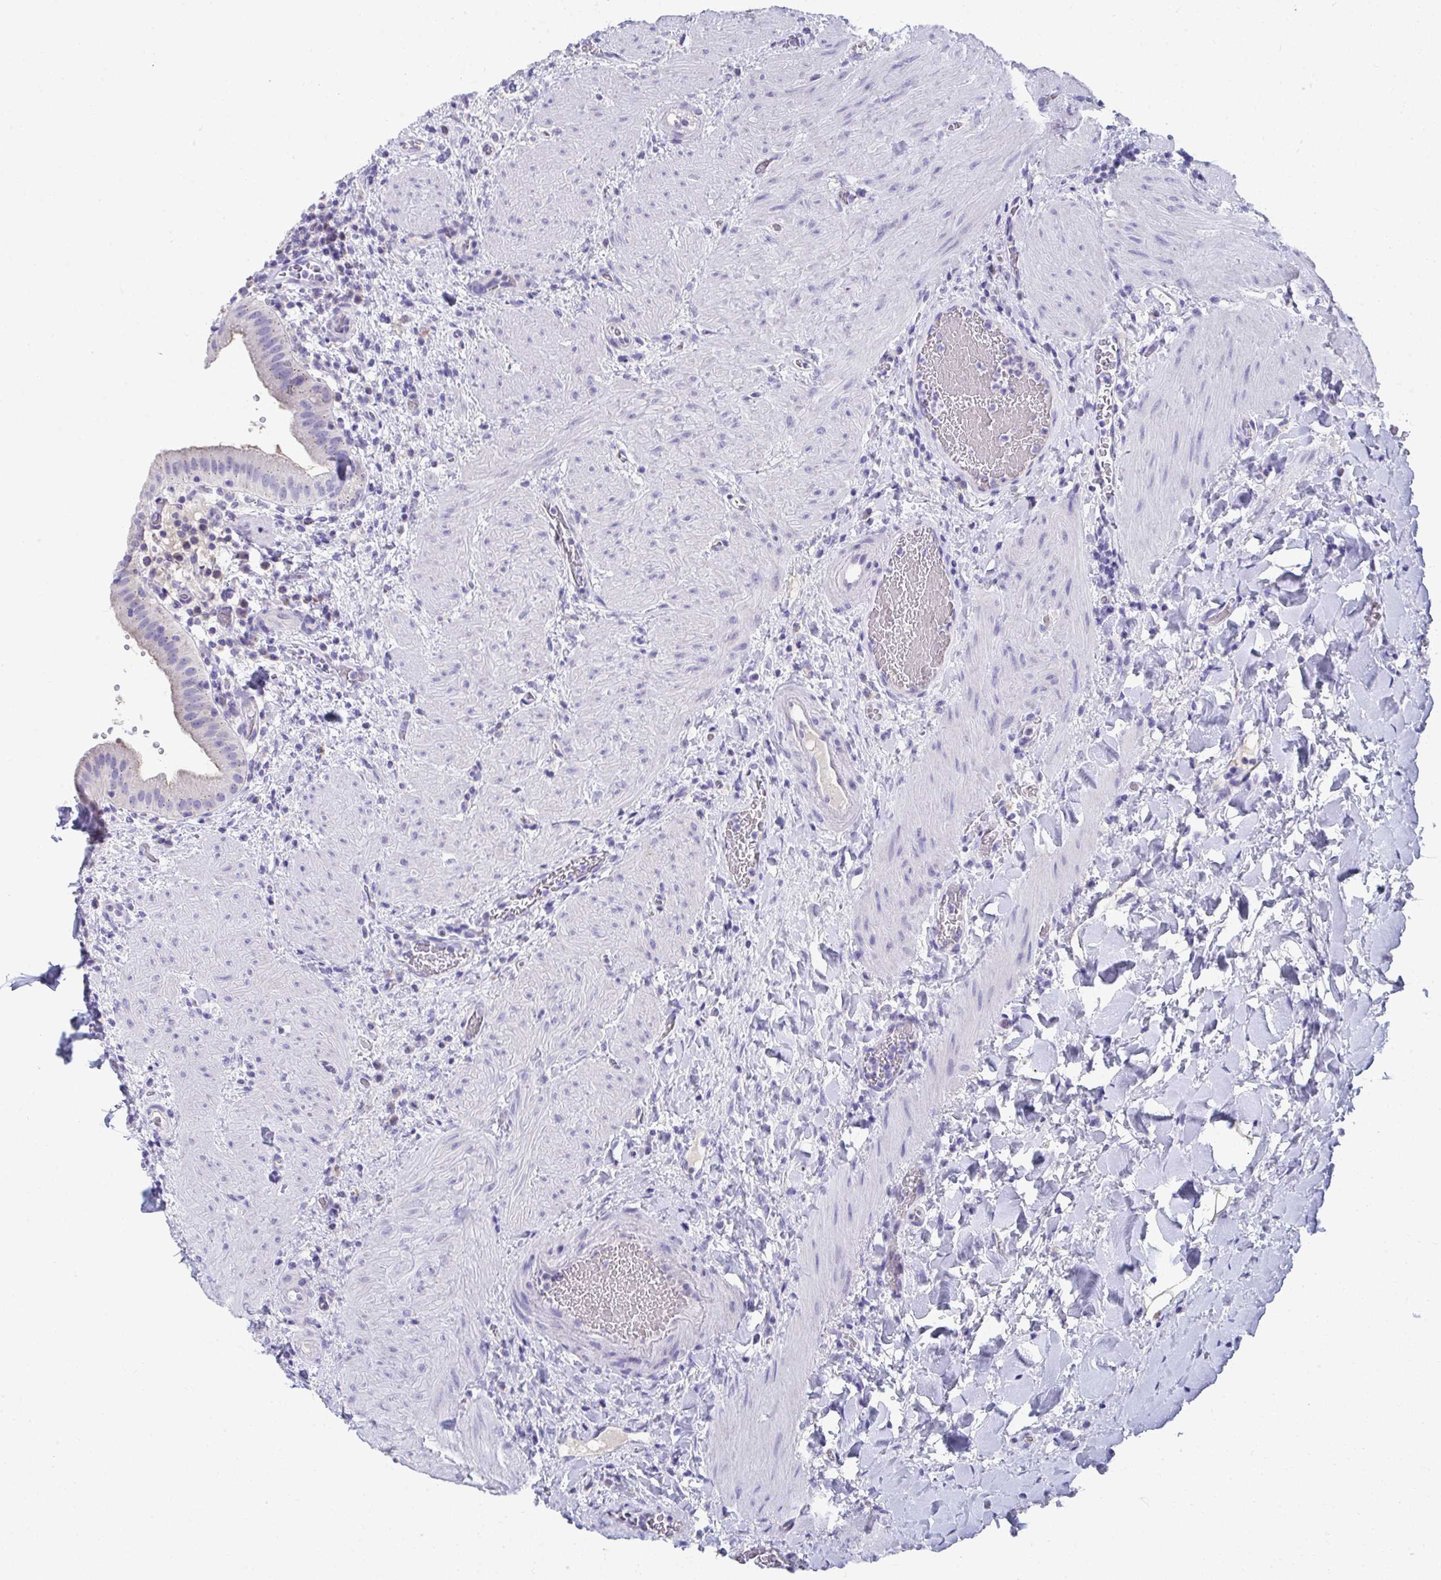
{"staining": {"intensity": "weak", "quantity": "<25%", "location": "cytoplasmic/membranous"}, "tissue": "gallbladder", "cell_type": "Glandular cells", "image_type": "normal", "snomed": [{"axis": "morphology", "description": "Normal tissue, NOS"}, {"axis": "topography", "description": "Gallbladder"}], "caption": "Glandular cells show no significant protein expression in benign gallbladder. Brightfield microscopy of IHC stained with DAB (brown) and hematoxylin (blue), captured at high magnification.", "gene": "TMPRSS2", "patient": {"sex": "male", "age": 26}}